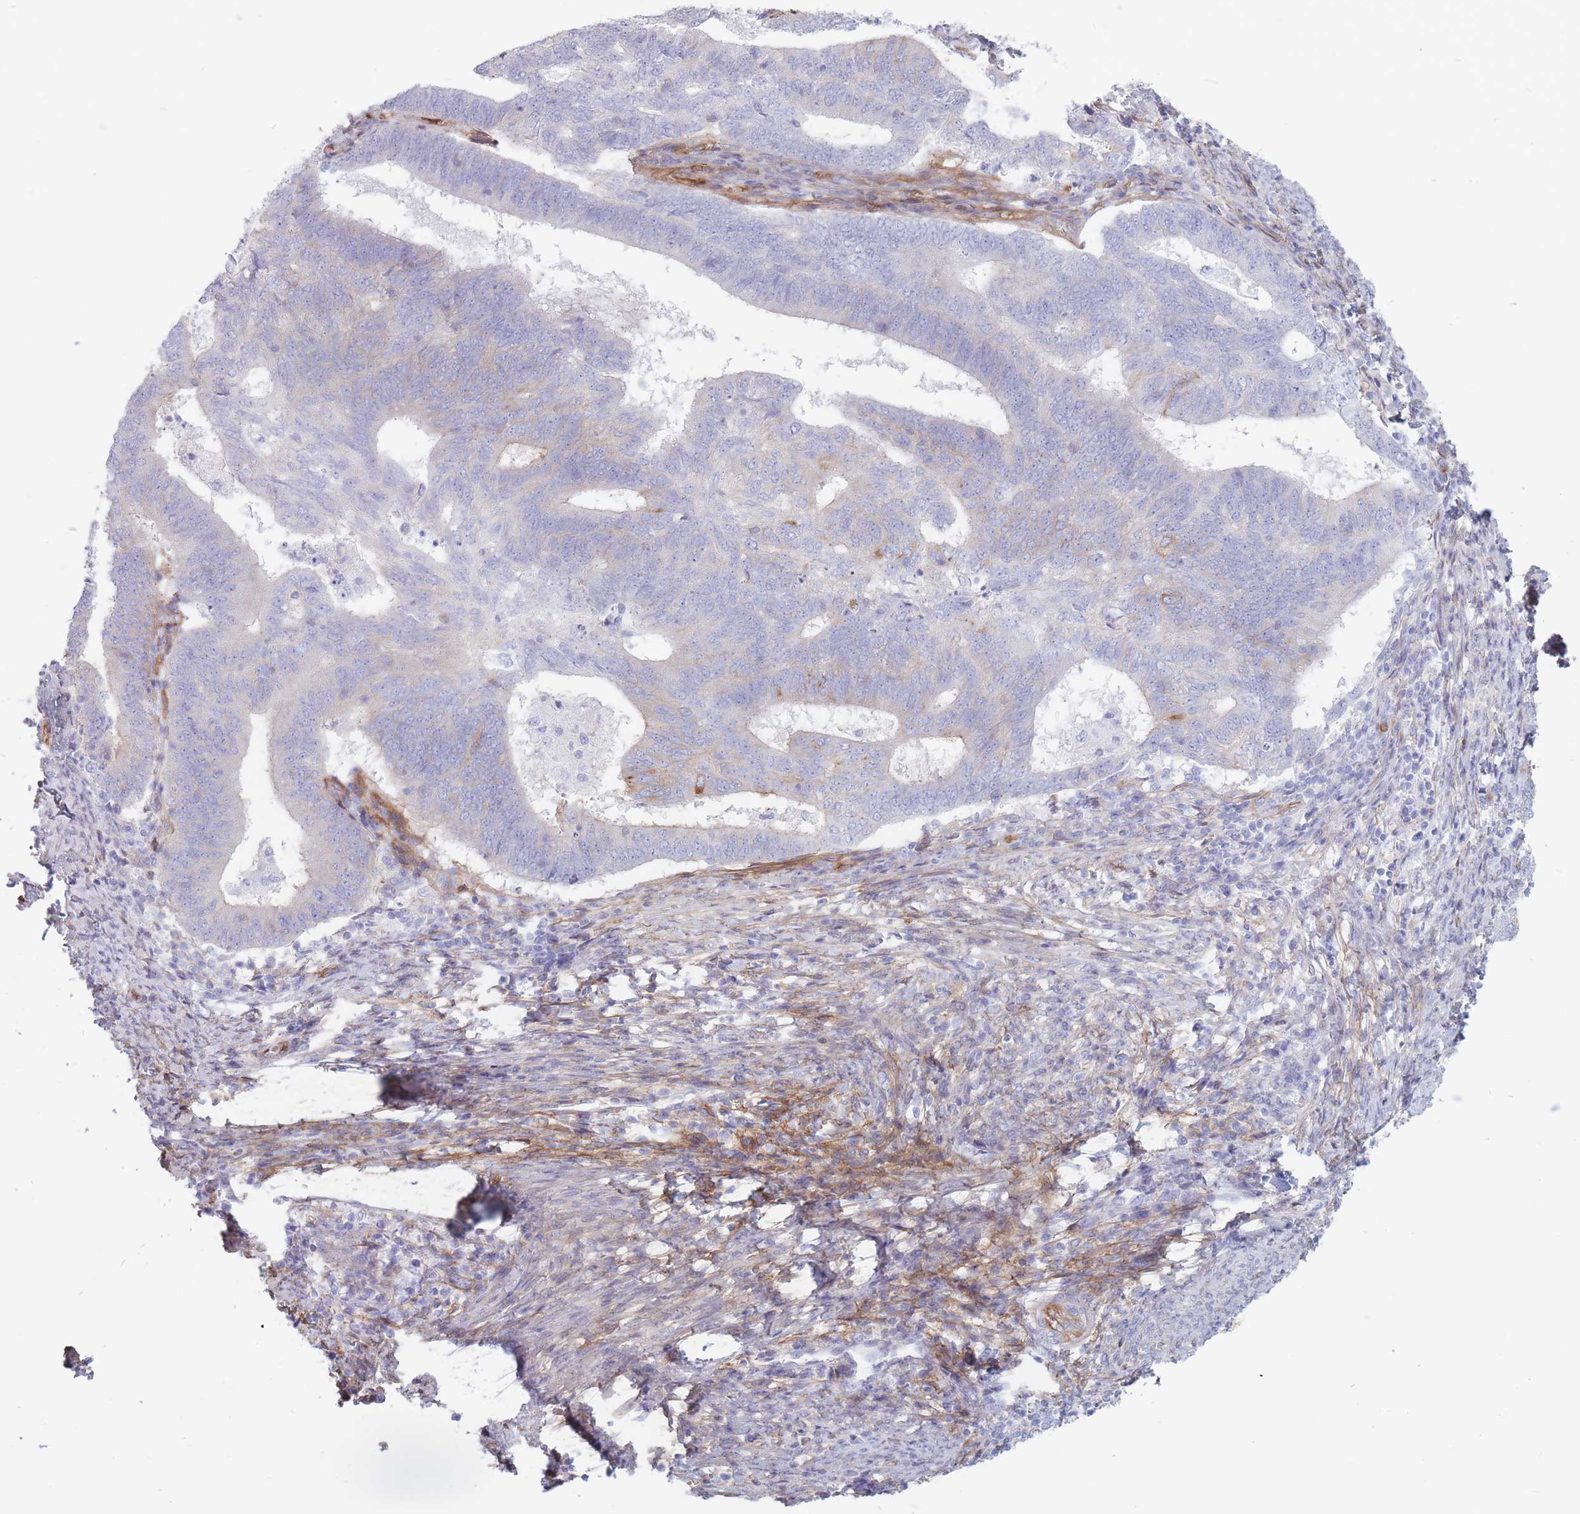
{"staining": {"intensity": "negative", "quantity": "none", "location": "none"}, "tissue": "endometrial cancer", "cell_type": "Tumor cells", "image_type": "cancer", "snomed": [{"axis": "morphology", "description": "Adenocarcinoma, NOS"}, {"axis": "topography", "description": "Endometrium"}], "caption": "There is no significant positivity in tumor cells of adenocarcinoma (endometrial).", "gene": "PLPP1", "patient": {"sex": "female", "age": 70}}